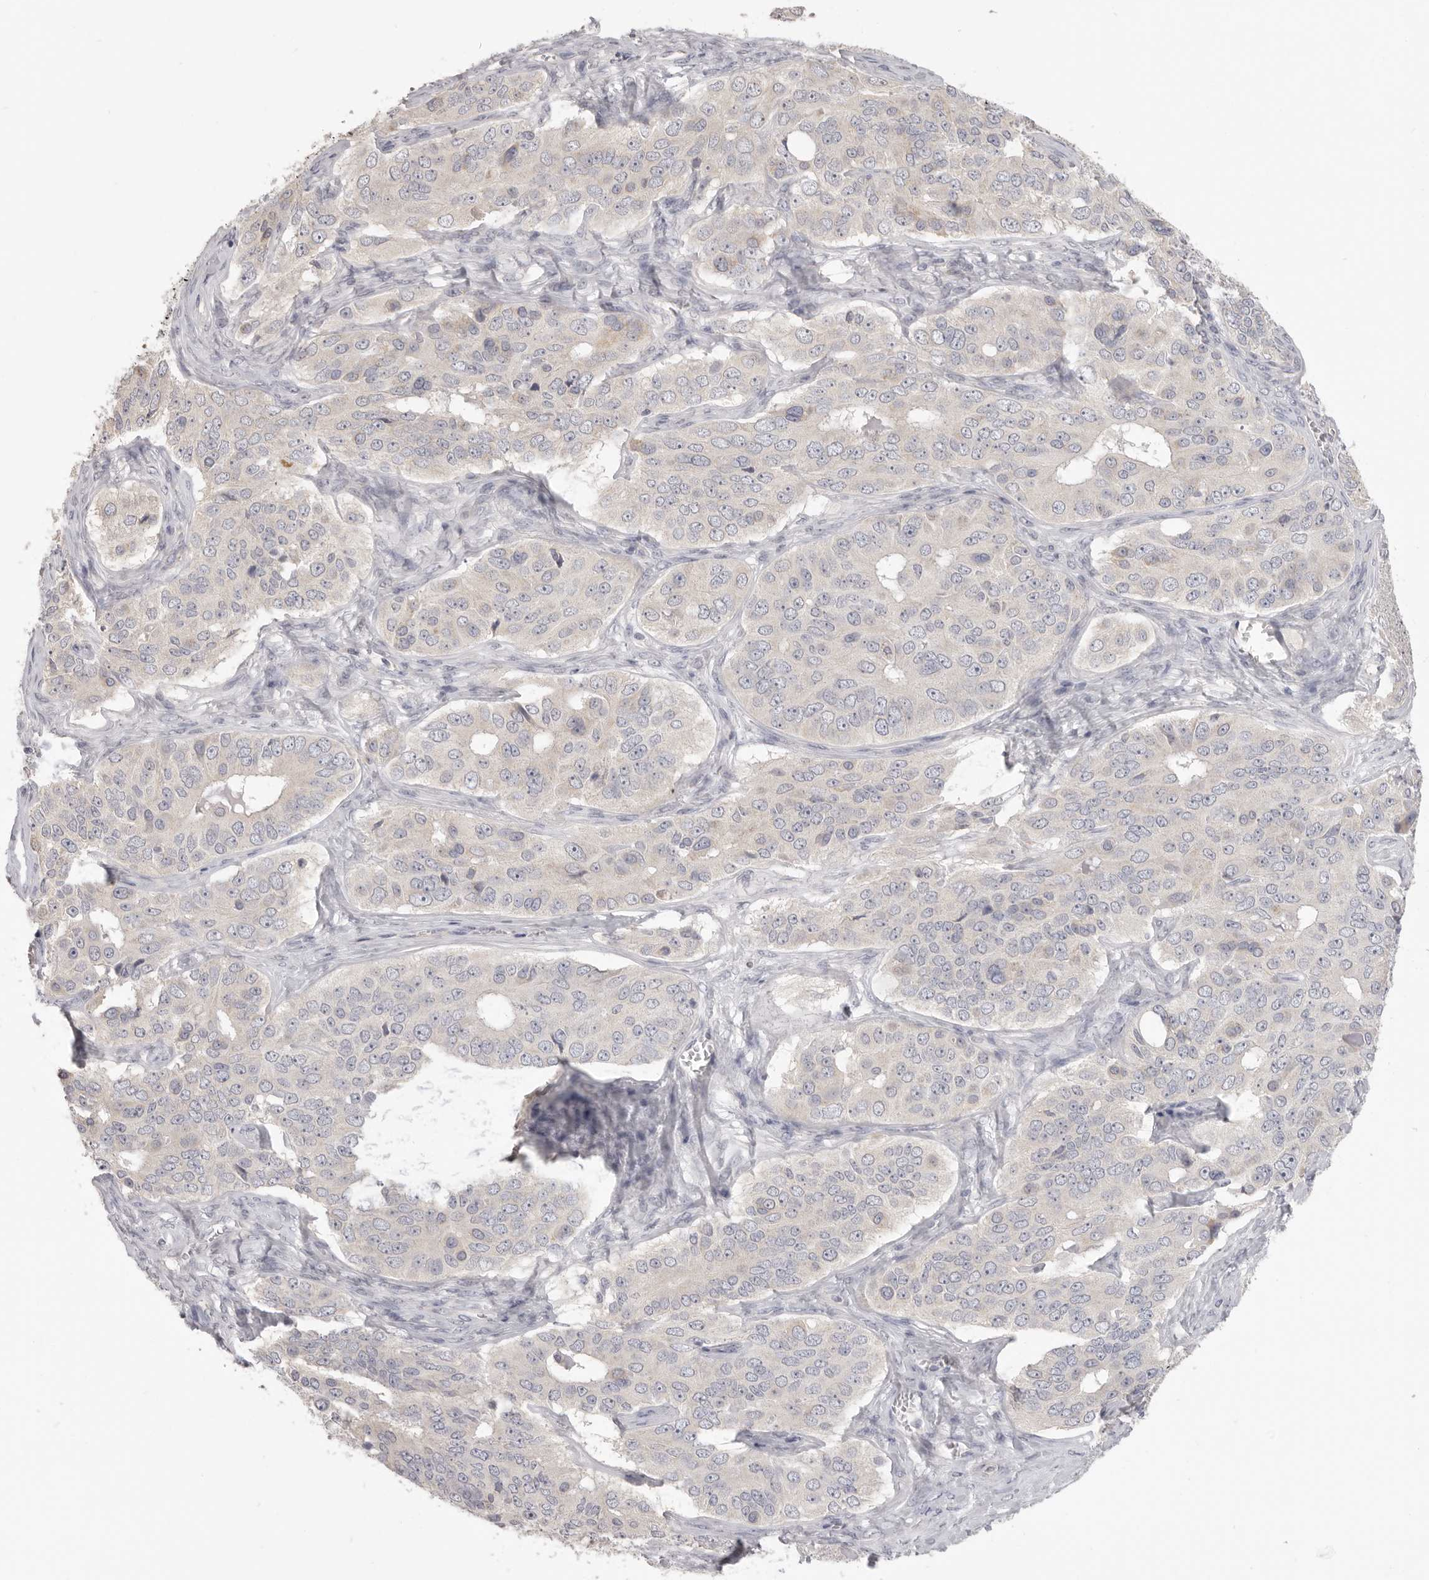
{"staining": {"intensity": "negative", "quantity": "none", "location": "none"}, "tissue": "ovarian cancer", "cell_type": "Tumor cells", "image_type": "cancer", "snomed": [{"axis": "morphology", "description": "Carcinoma, endometroid"}, {"axis": "topography", "description": "Ovary"}], "caption": "This is a image of immunohistochemistry staining of endometroid carcinoma (ovarian), which shows no positivity in tumor cells.", "gene": "XIRP1", "patient": {"sex": "female", "age": 51}}